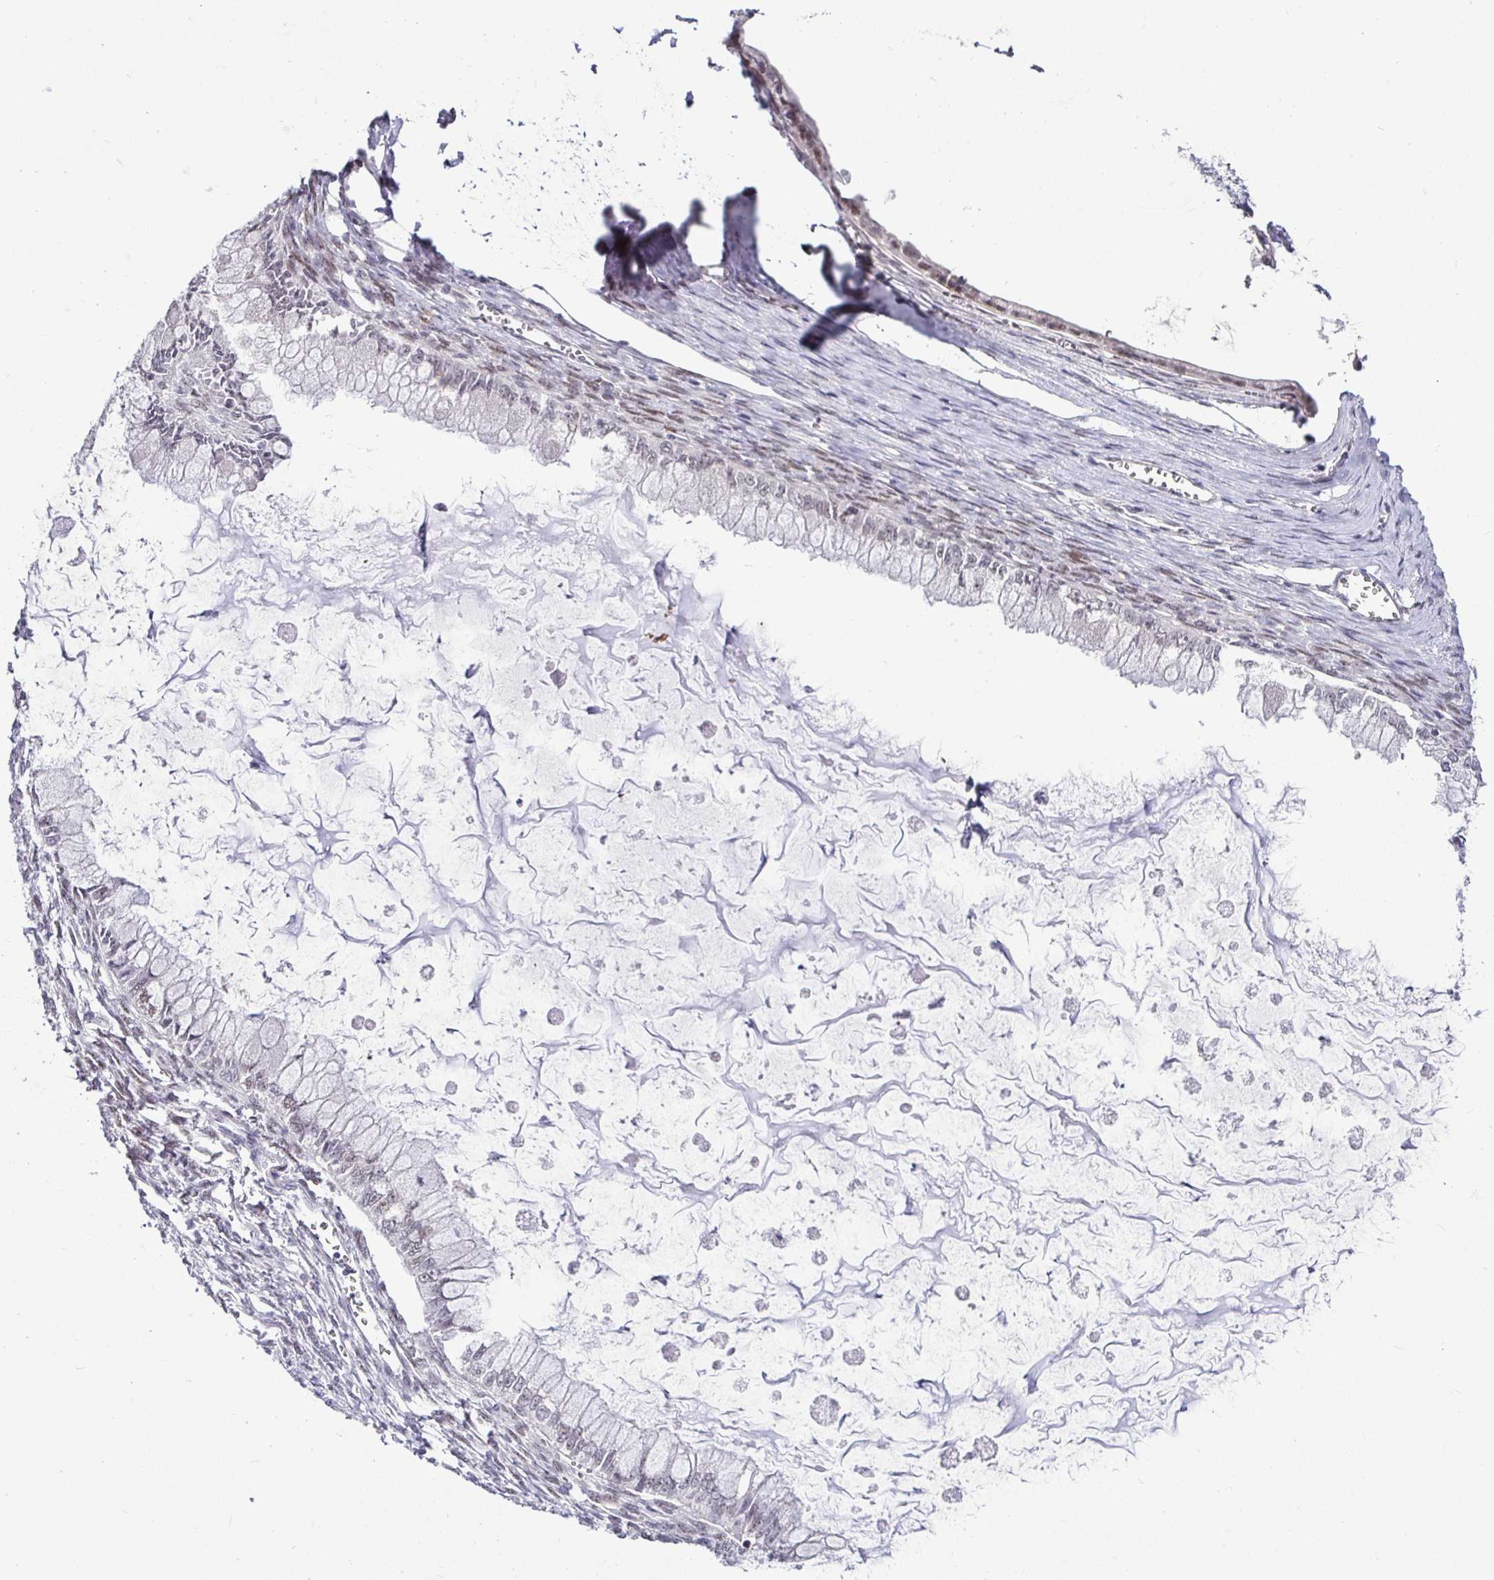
{"staining": {"intensity": "weak", "quantity": "25%-75%", "location": "nuclear"}, "tissue": "ovarian cancer", "cell_type": "Tumor cells", "image_type": "cancer", "snomed": [{"axis": "morphology", "description": "Cystadenocarcinoma, mucinous, NOS"}, {"axis": "topography", "description": "Ovary"}], "caption": "This histopathology image shows immunohistochemistry staining of ovarian mucinous cystadenocarcinoma, with low weak nuclear positivity in approximately 25%-75% of tumor cells.", "gene": "NUP188", "patient": {"sex": "female", "age": 34}}